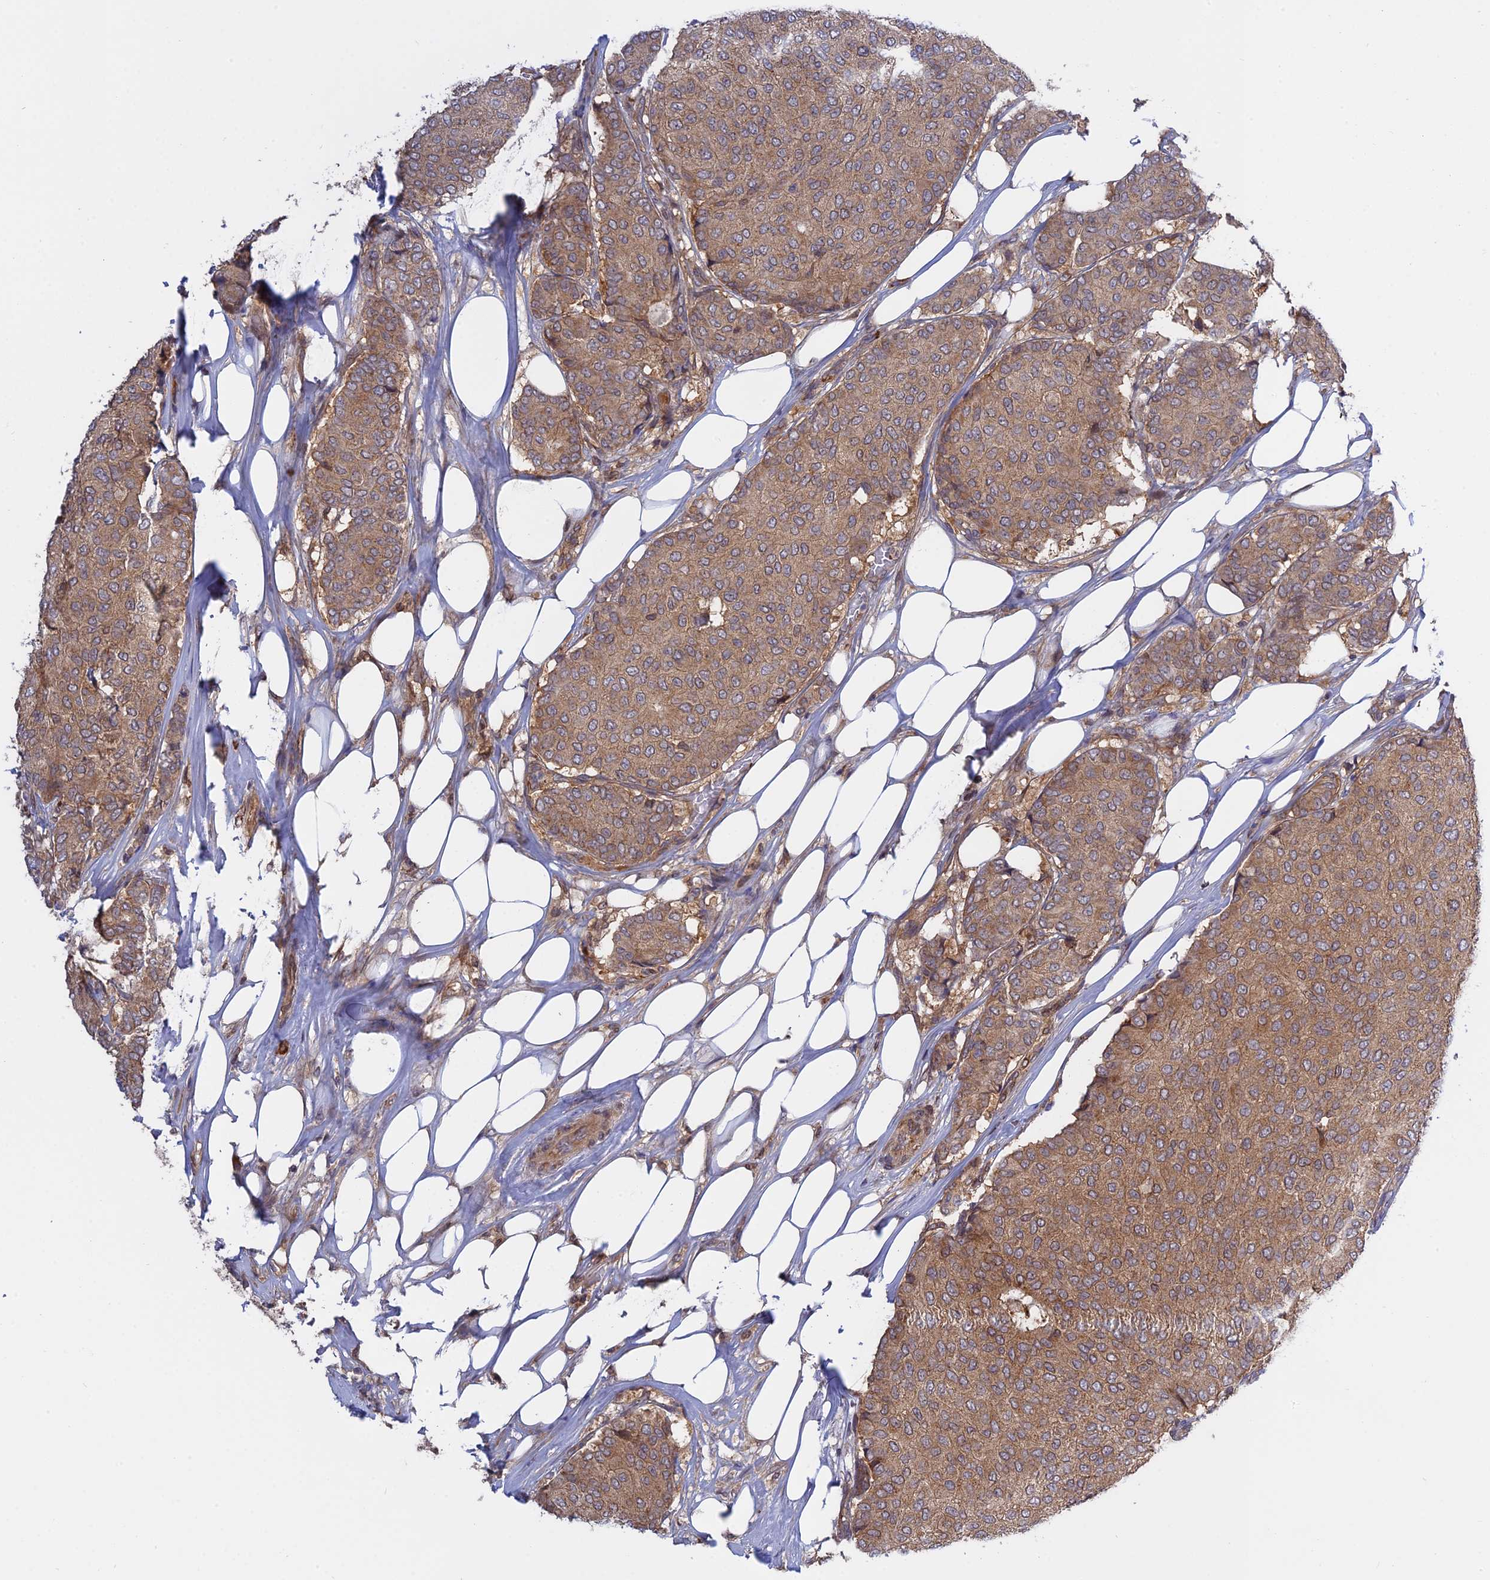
{"staining": {"intensity": "moderate", "quantity": ">75%", "location": "cytoplasmic/membranous"}, "tissue": "breast cancer", "cell_type": "Tumor cells", "image_type": "cancer", "snomed": [{"axis": "morphology", "description": "Duct carcinoma"}, {"axis": "topography", "description": "Breast"}], "caption": "Breast cancer (infiltrating ductal carcinoma) was stained to show a protein in brown. There is medium levels of moderate cytoplasmic/membranous expression in about >75% of tumor cells. (DAB (3,3'-diaminobenzidine) IHC, brown staining for protein, blue staining for nuclei).", "gene": "IL21R", "patient": {"sex": "female", "age": 75}}